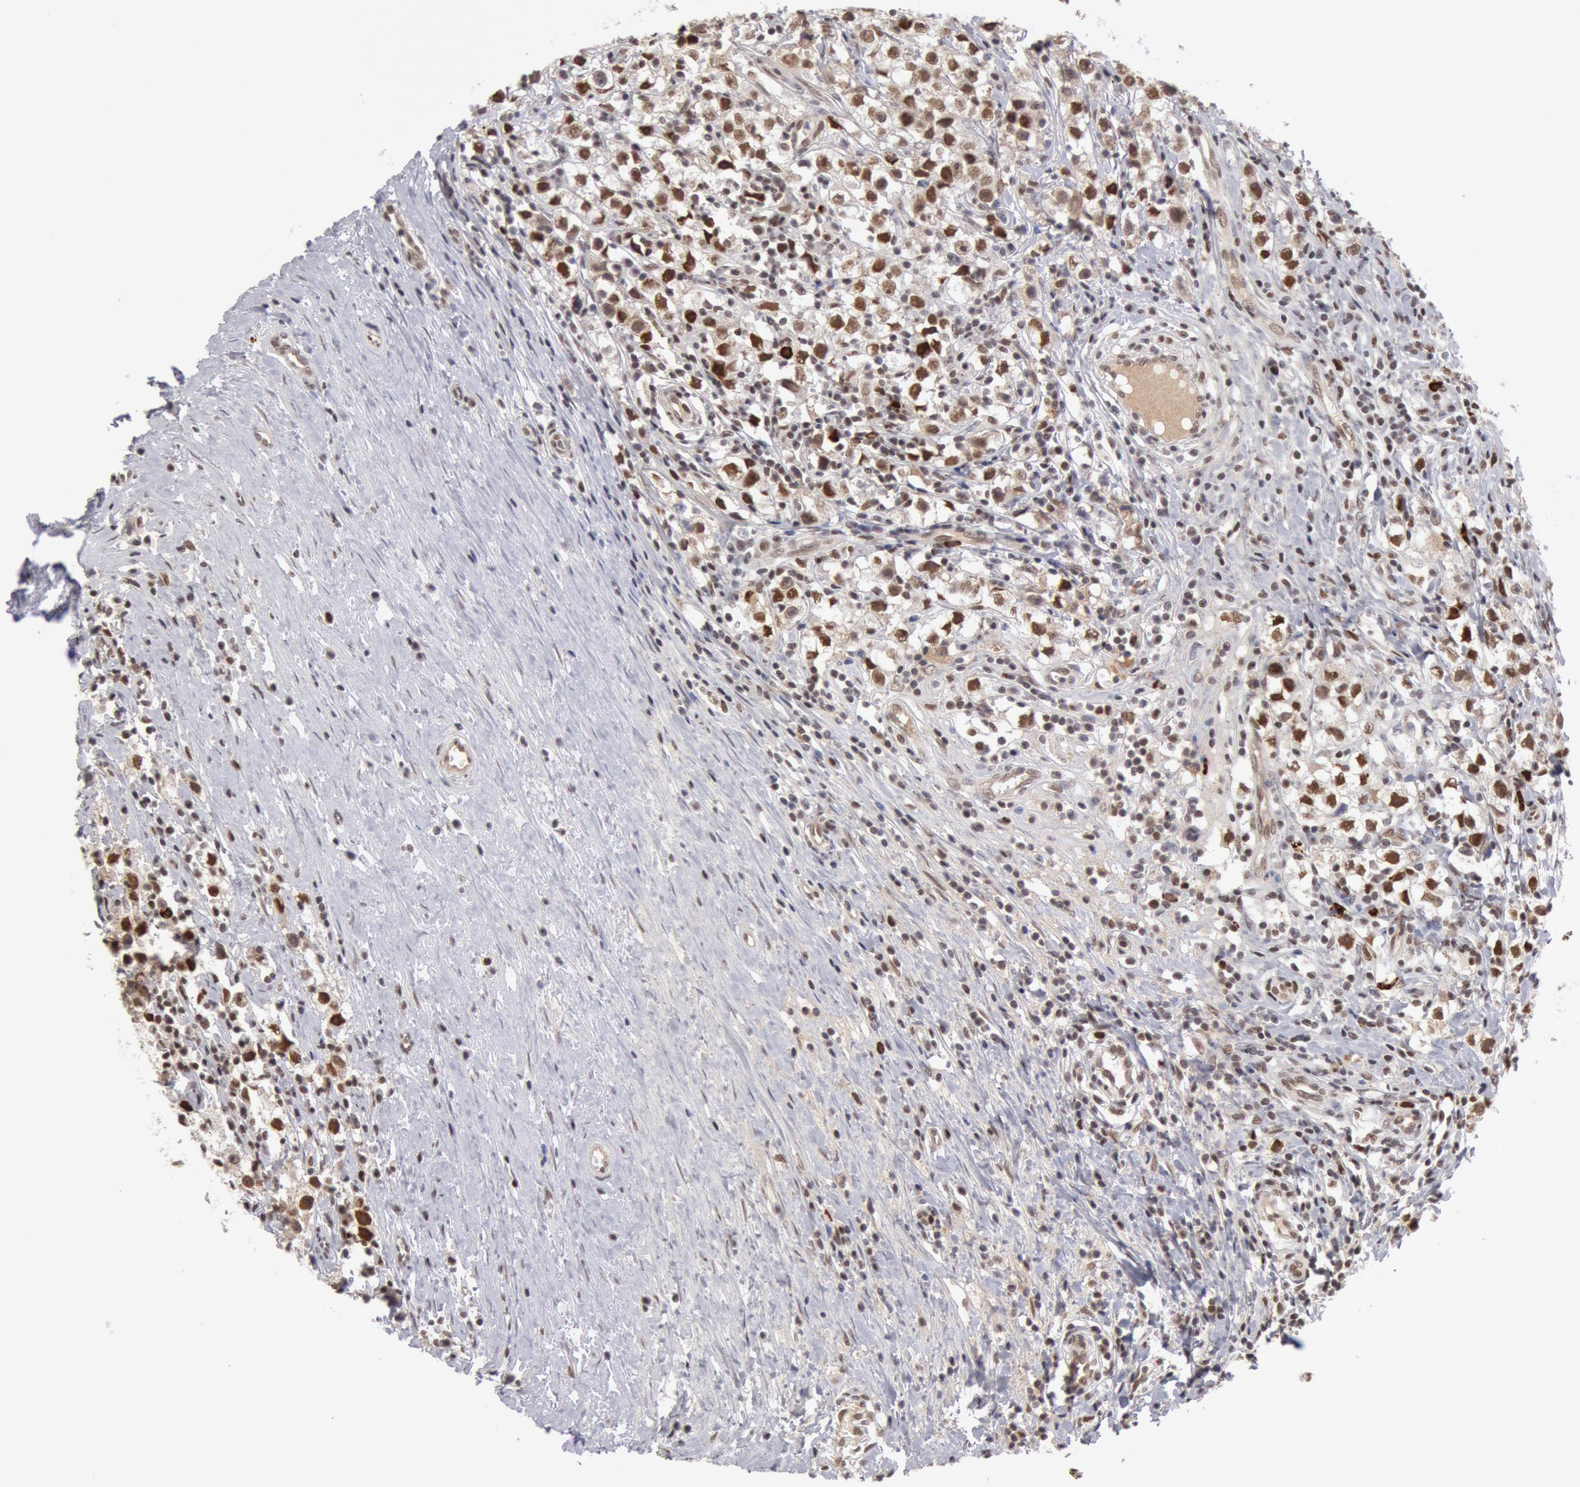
{"staining": {"intensity": "moderate", "quantity": ">75%", "location": "nuclear"}, "tissue": "testis cancer", "cell_type": "Tumor cells", "image_type": "cancer", "snomed": [{"axis": "morphology", "description": "Seminoma, NOS"}, {"axis": "topography", "description": "Testis"}], "caption": "Moderate nuclear expression is identified in about >75% of tumor cells in testis cancer (seminoma).", "gene": "PPP4R3B", "patient": {"sex": "male", "age": 35}}